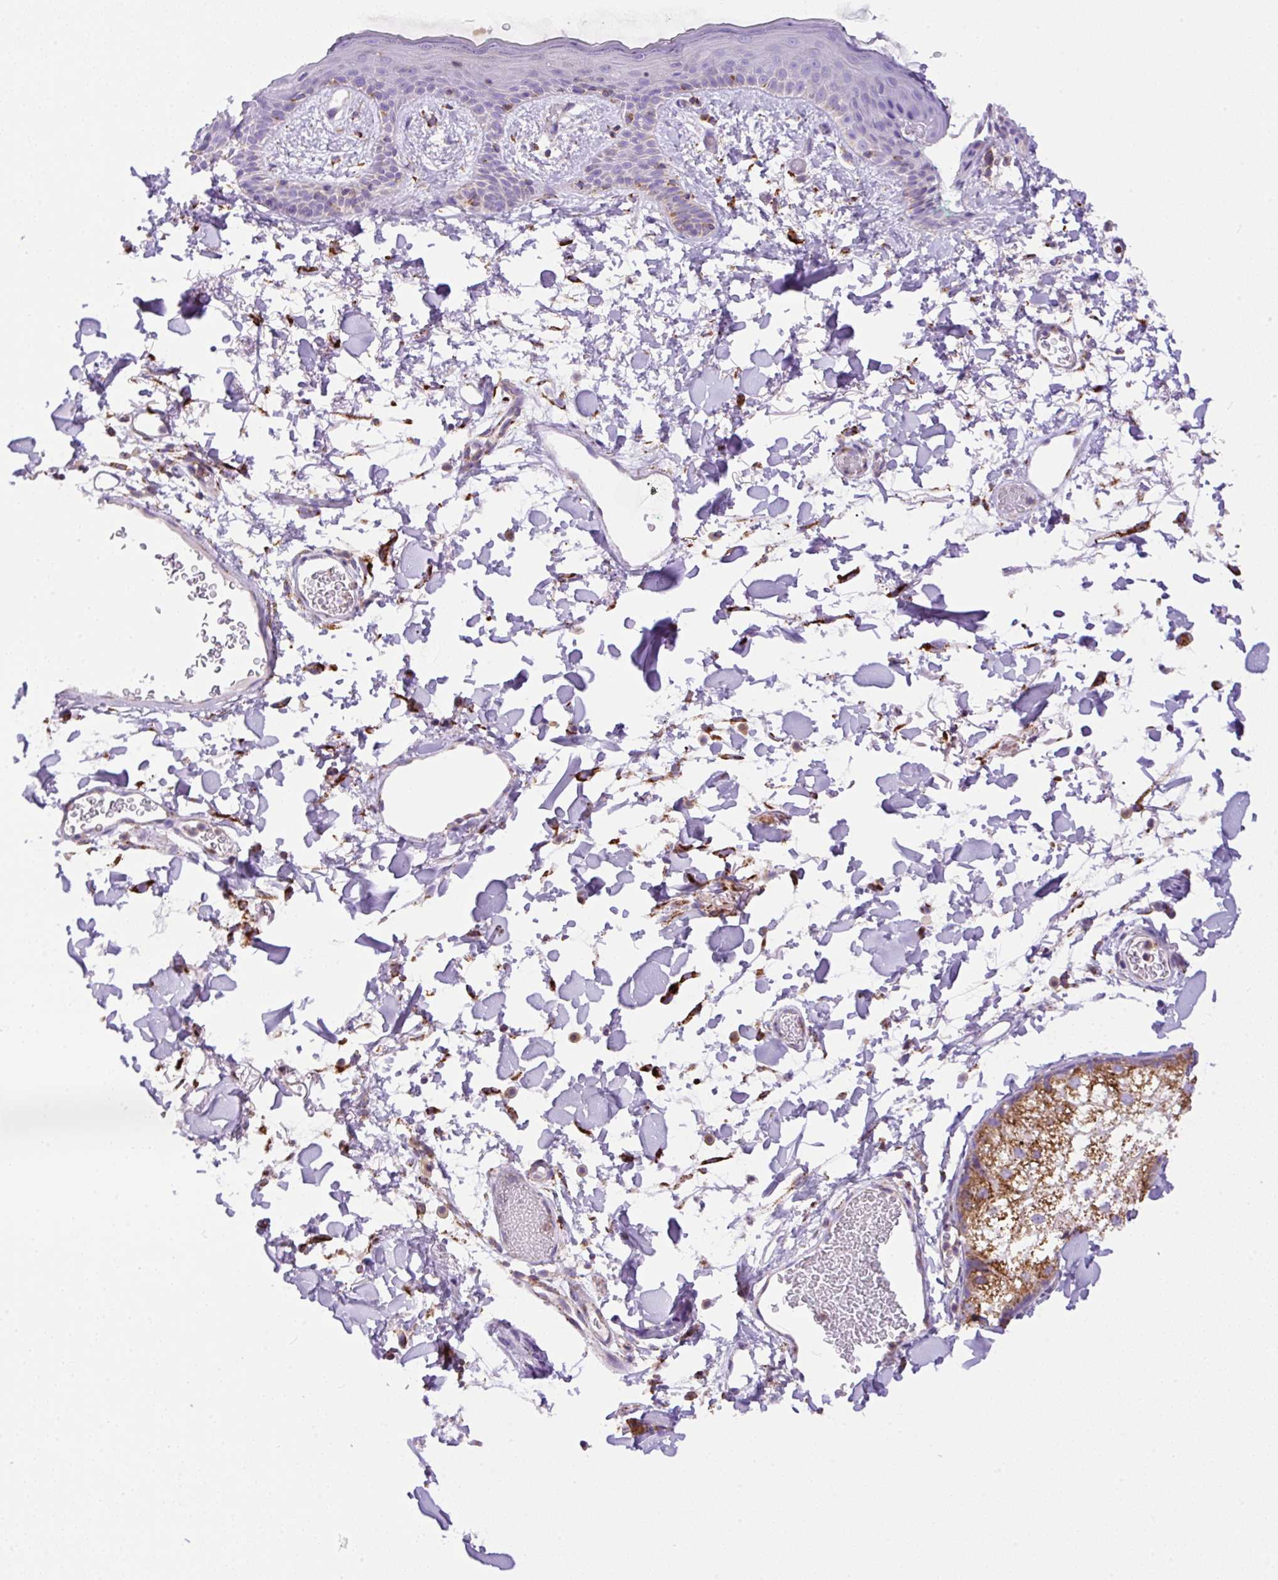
{"staining": {"intensity": "strong", "quantity": "25%-75%", "location": "cytoplasmic/membranous"}, "tissue": "skin", "cell_type": "Fibroblasts", "image_type": "normal", "snomed": [{"axis": "morphology", "description": "Normal tissue, NOS"}, {"axis": "topography", "description": "Skin"}], "caption": "This is a micrograph of immunohistochemistry (IHC) staining of normal skin, which shows strong staining in the cytoplasmic/membranous of fibroblasts.", "gene": "NF1", "patient": {"sex": "male", "age": 79}}